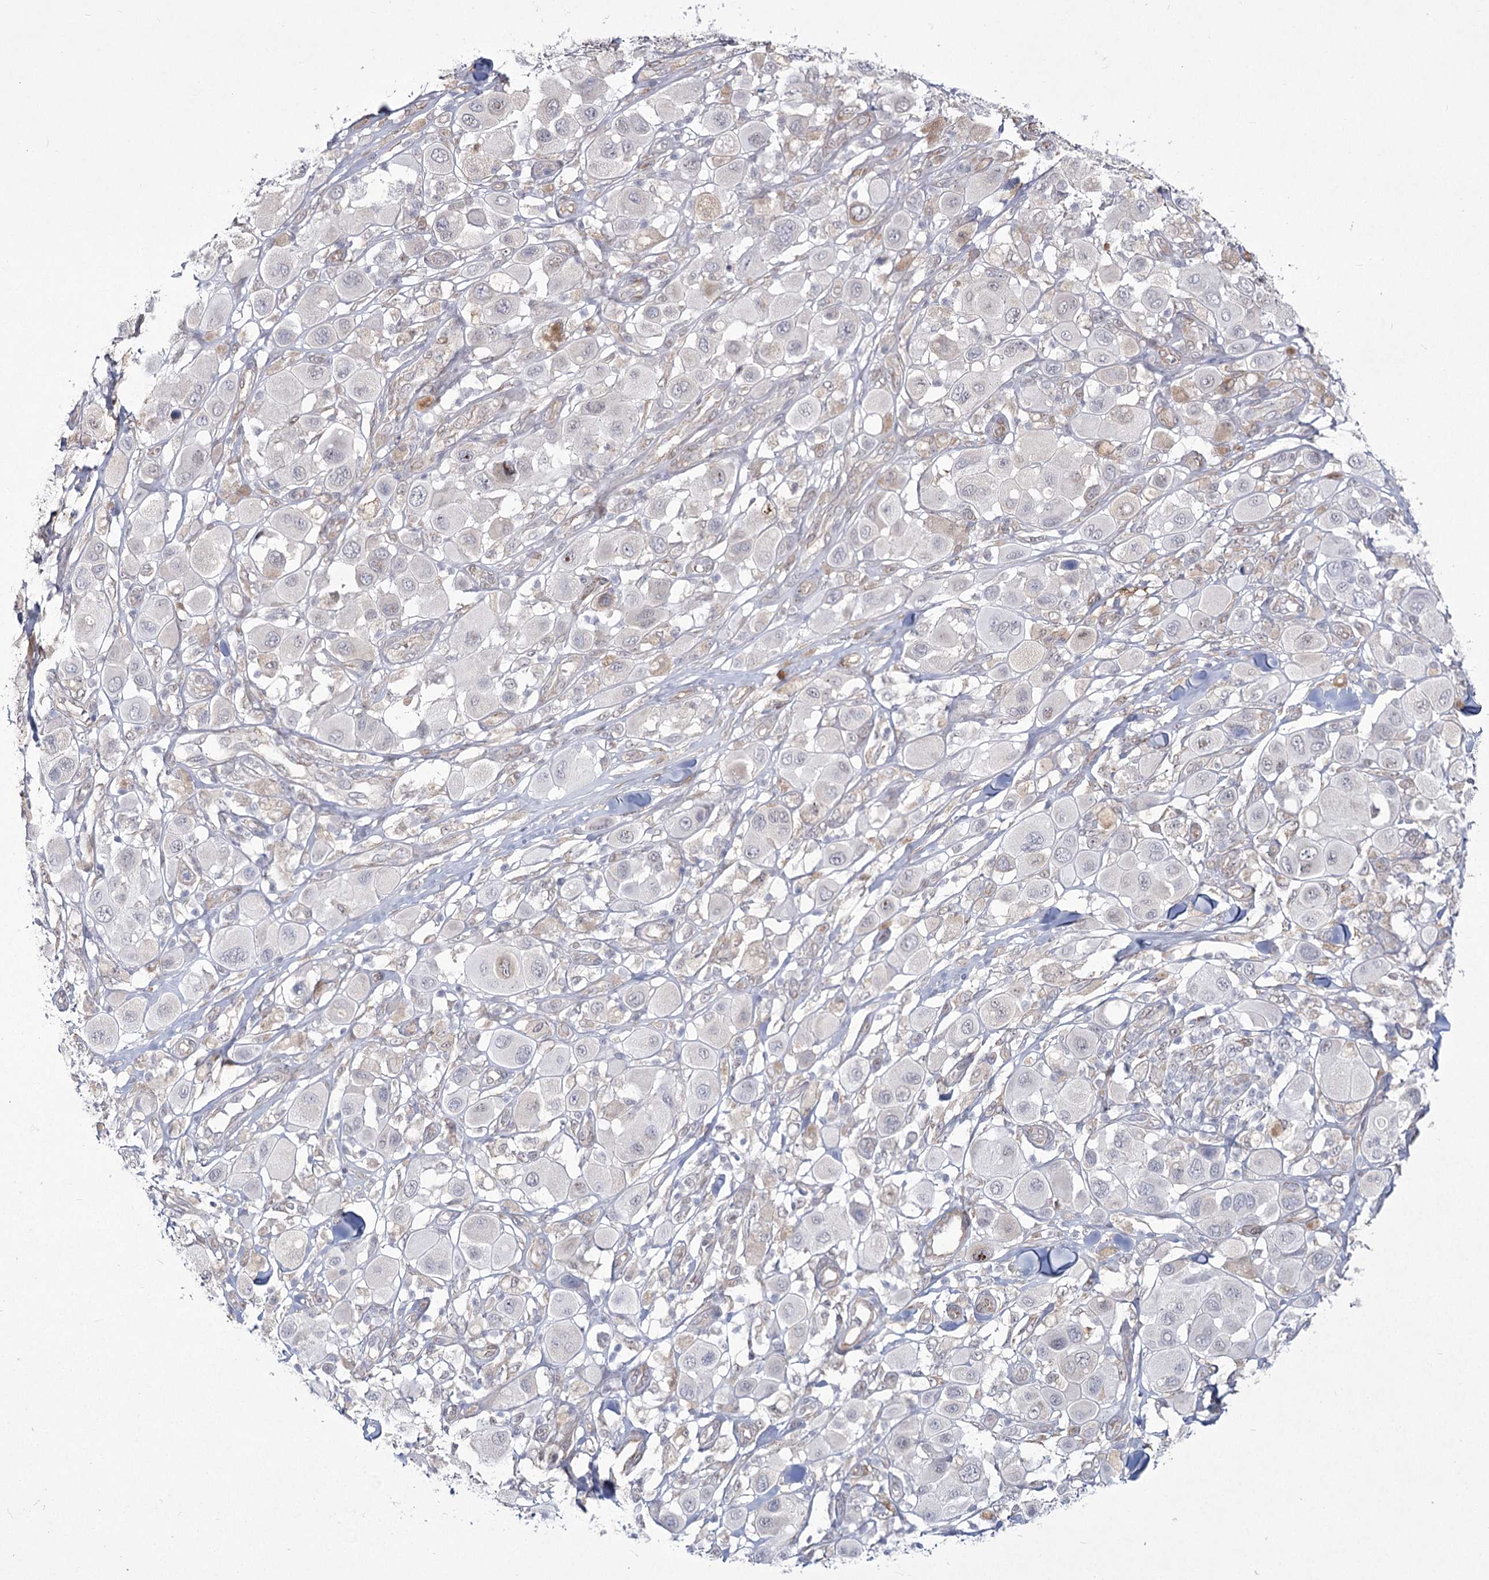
{"staining": {"intensity": "negative", "quantity": "none", "location": "none"}, "tissue": "melanoma", "cell_type": "Tumor cells", "image_type": "cancer", "snomed": [{"axis": "morphology", "description": "Malignant melanoma, Metastatic site"}, {"axis": "topography", "description": "Skin"}], "caption": "DAB immunohistochemical staining of human melanoma shows no significant positivity in tumor cells.", "gene": "YBX3", "patient": {"sex": "male", "age": 41}}